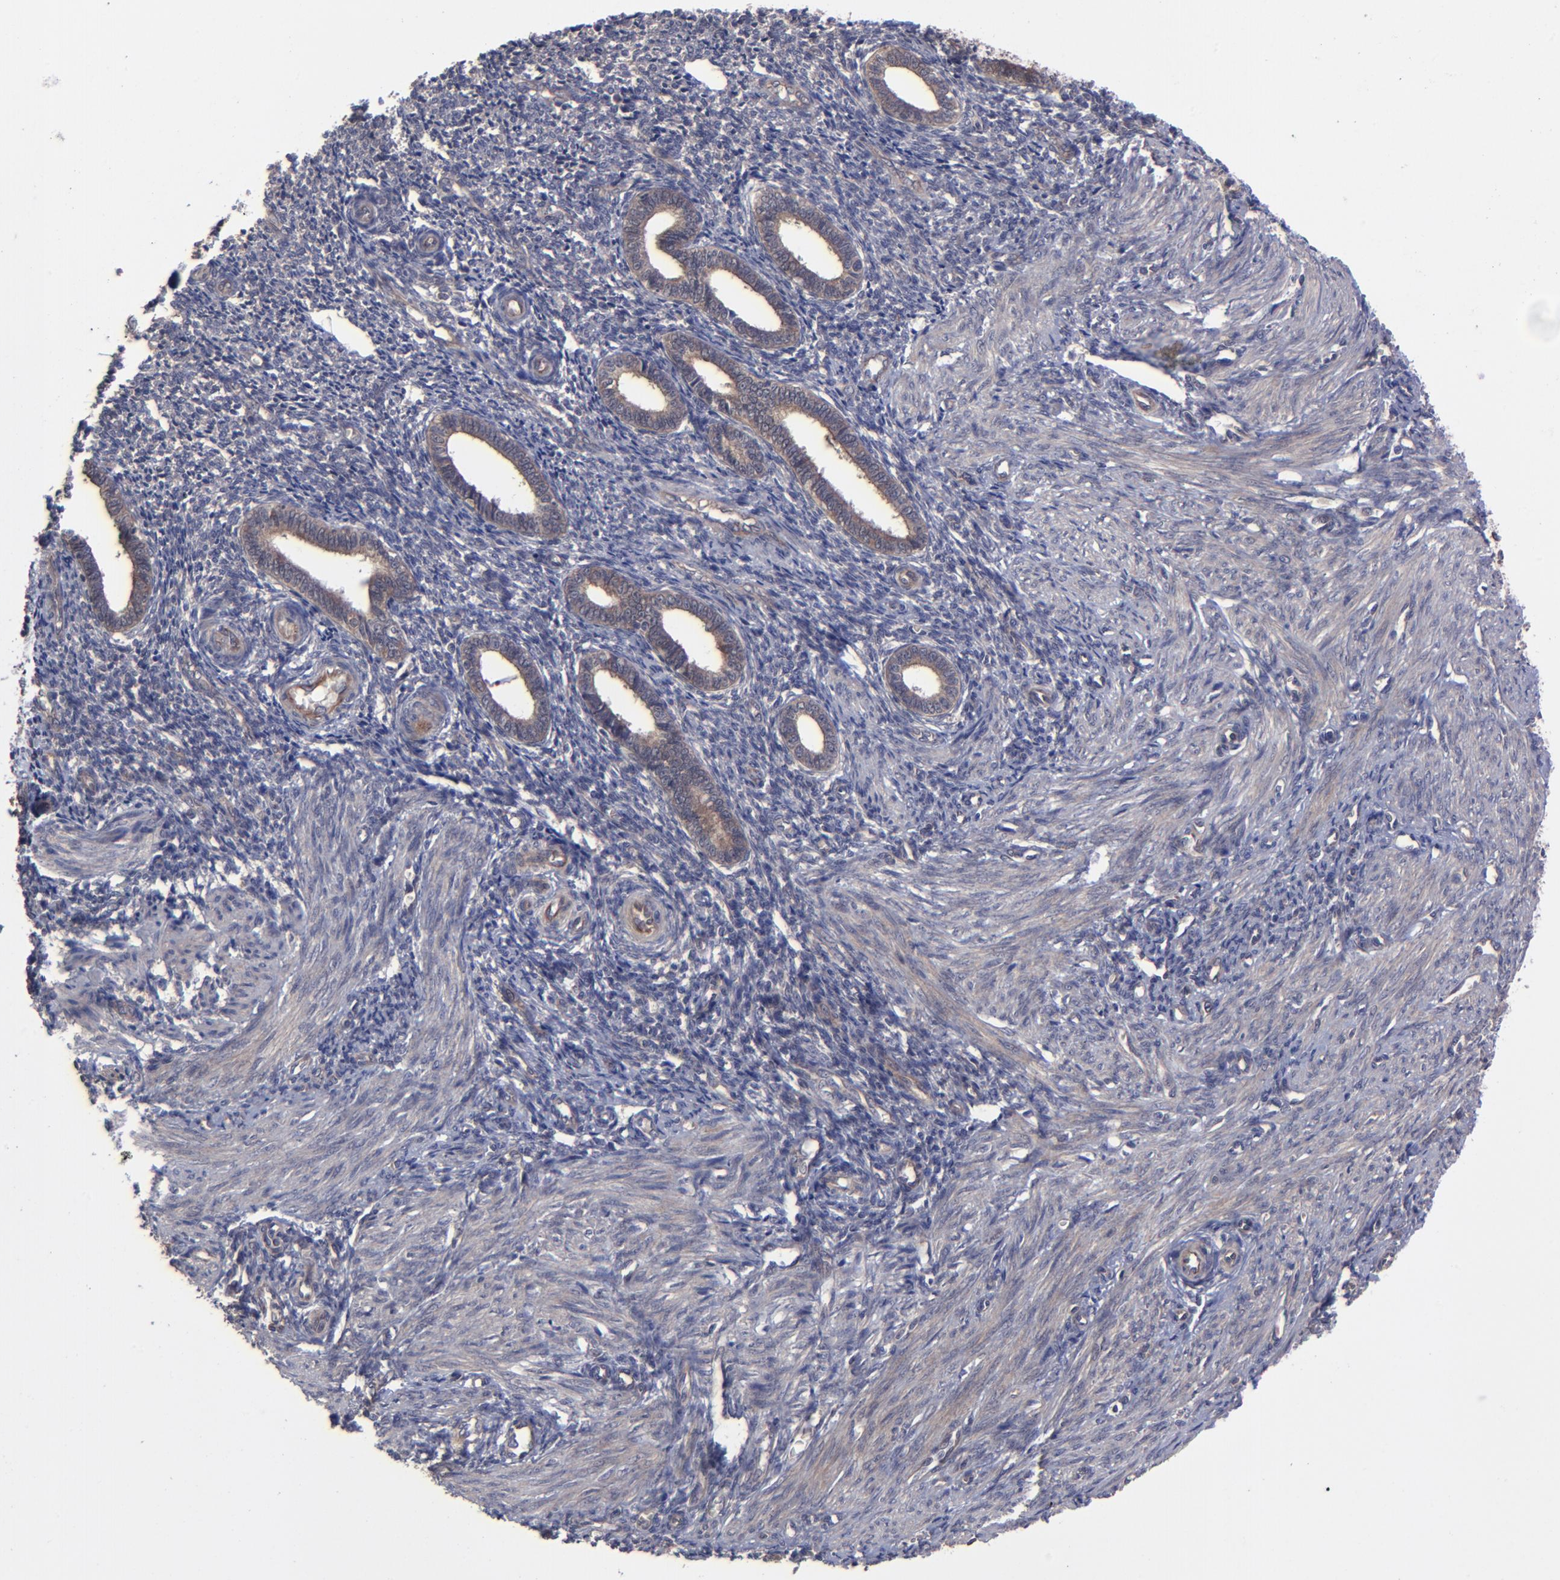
{"staining": {"intensity": "weak", "quantity": "<25%", "location": "cytoplasmic/membranous"}, "tissue": "endometrium", "cell_type": "Cells in endometrial stroma", "image_type": "normal", "snomed": [{"axis": "morphology", "description": "Normal tissue, NOS"}, {"axis": "topography", "description": "Endometrium"}], "caption": "The IHC photomicrograph has no significant expression in cells in endometrial stroma of endometrium. (IHC, brightfield microscopy, high magnification).", "gene": "ZNF780A", "patient": {"sex": "female", "age": 27}}